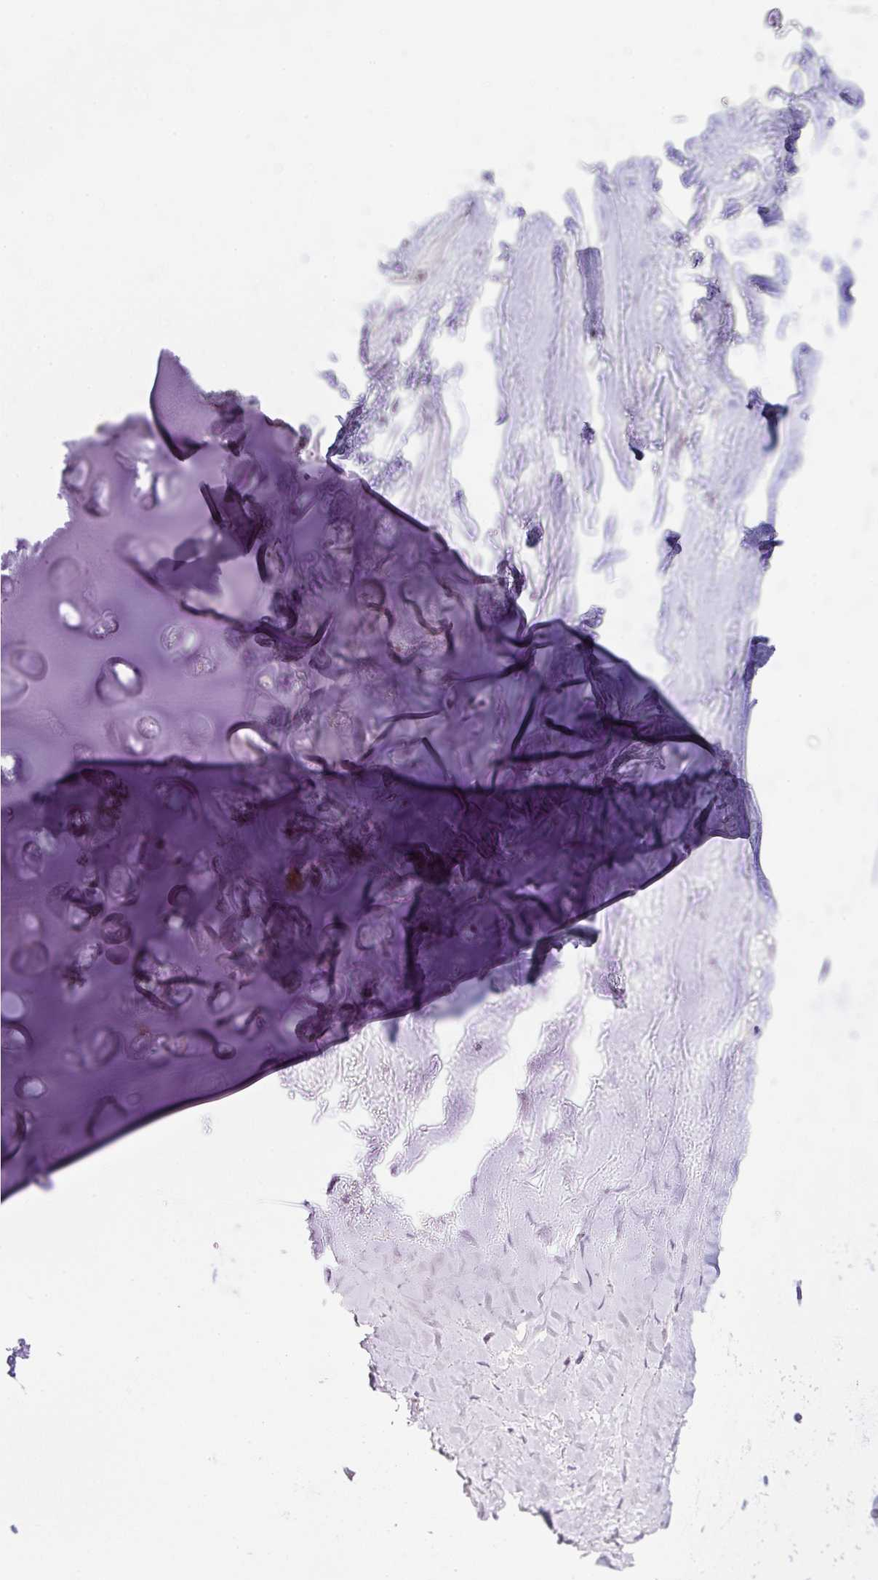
{"staining": {"intensity": "negative", "quantity": "none", "location": "none"}, "tissue": "adipose tissue", "cell_type": "Adipocytes", "image_type": "normal", "snomed": [{"axis": "morphology", "description": "Normal tissue, NOS"}, {"axis": "topography", "description": "Cartilage tissue"}, {"axis": "topography", "description": "Nasopharynx"}, {"axis": "topography", "description": "Thyroid gland"}], "caption": "Adipose tissue was stained to show a protein in brown. There is no significant expression in adipocytes. The staining was performed using DAB to visualize the protein expression in brown, while the nuclei were stained in blue with hematoxylin (Magnification: 20x).", "gene": "CACNA1S", "patient": {"sex": "male", "age": 63}}